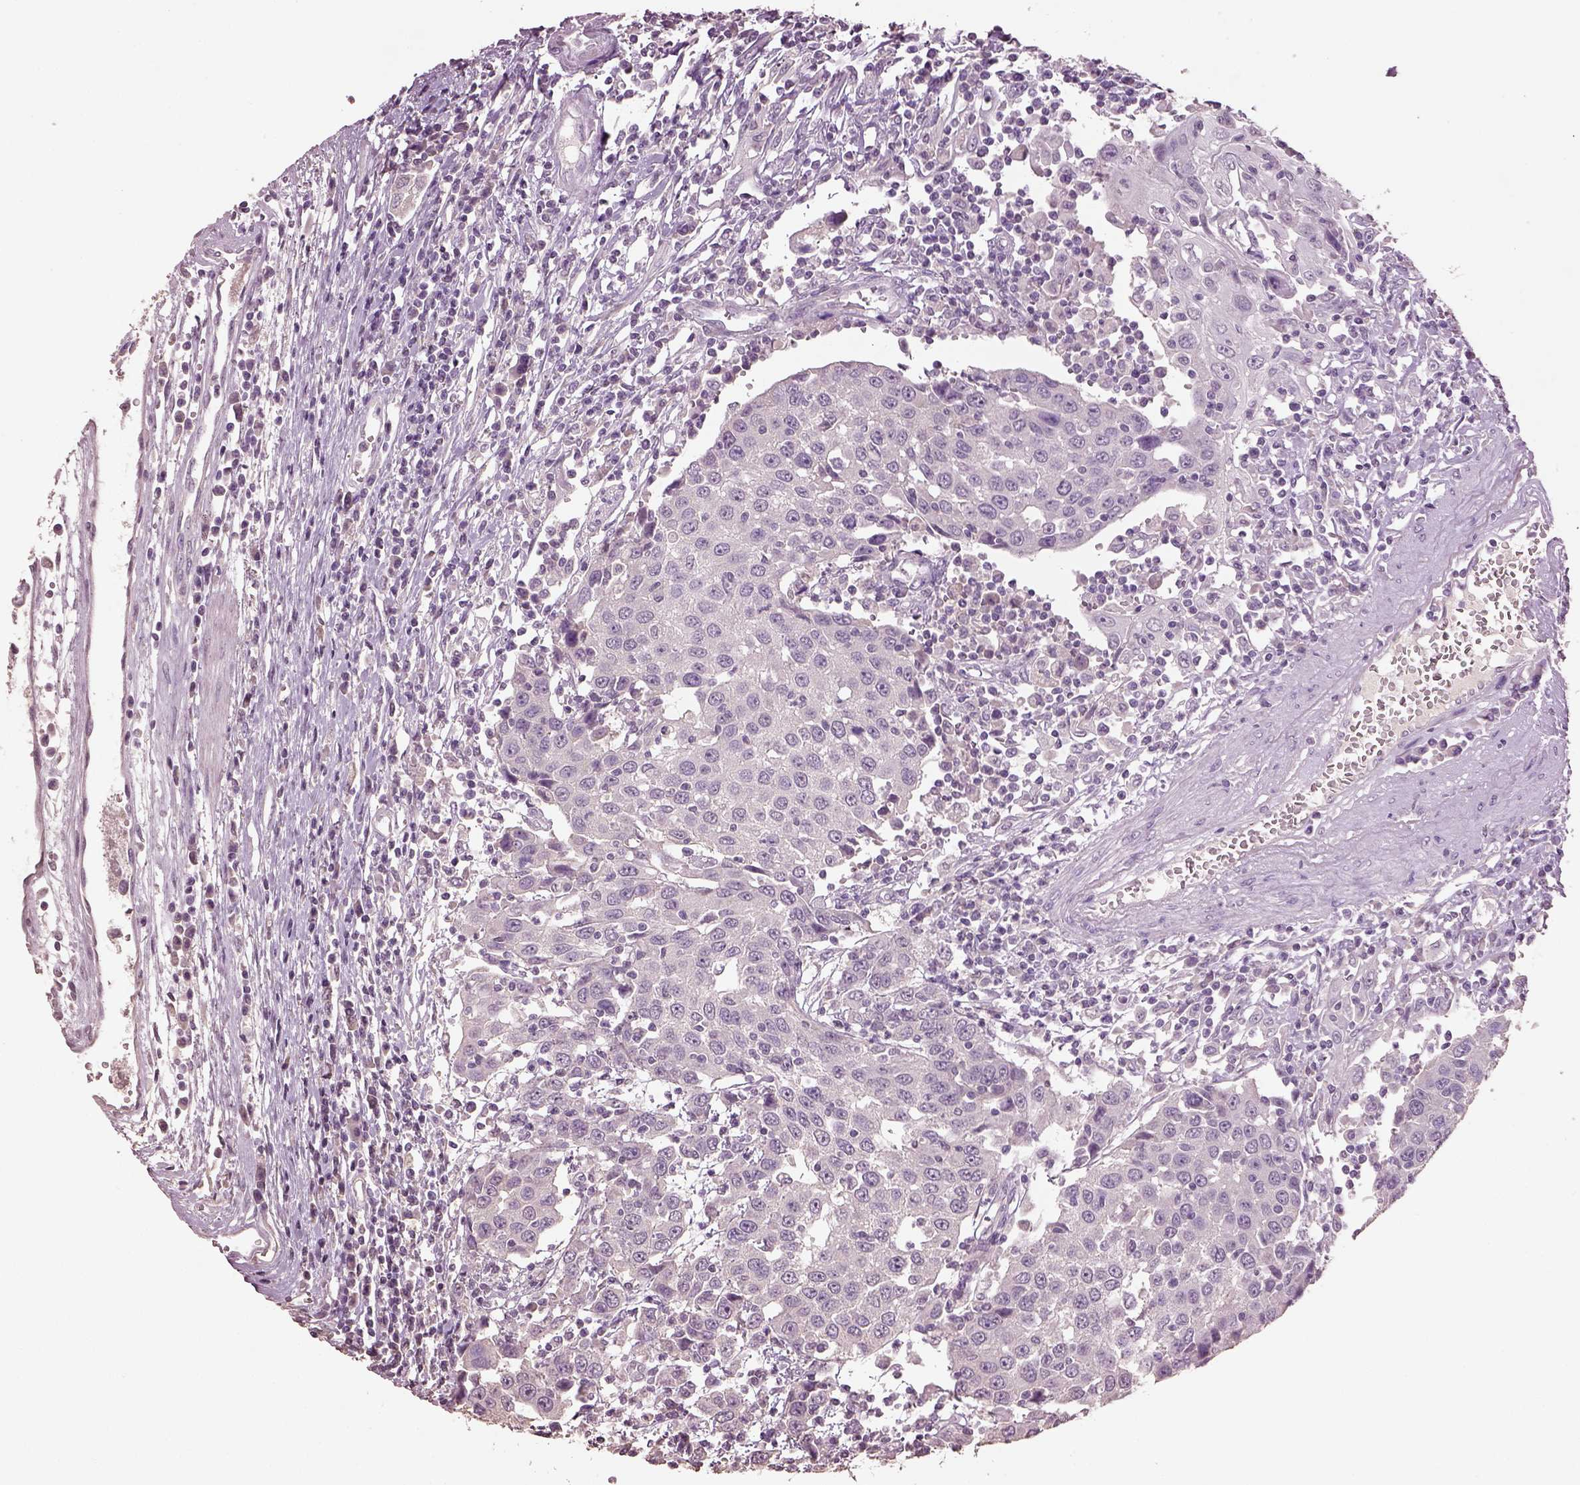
{"staining": {"intensity": "negative", "quantity": "none", "location": "none"}, "tissue": "urothelial cancer", "cell_type": "Tumor cells", "image_type": "cancer", "snomed": [{"axis": "morphology", "description": "Urothelial carcinoma, High grade"}, {"axis": "topography", "description": "Urinary bladder"}], "caption": "Image shows no significant protein expression in tumor cells of high-grade urothelial carcinoma. (Stains: DAB immunohistochemistry (IHC) with hematoxylin counter stain, Microscopy: brightfield microscopy at high magnification).", "gene": "KCNIP3", "patient": {"sex": "female", "age": 85}}